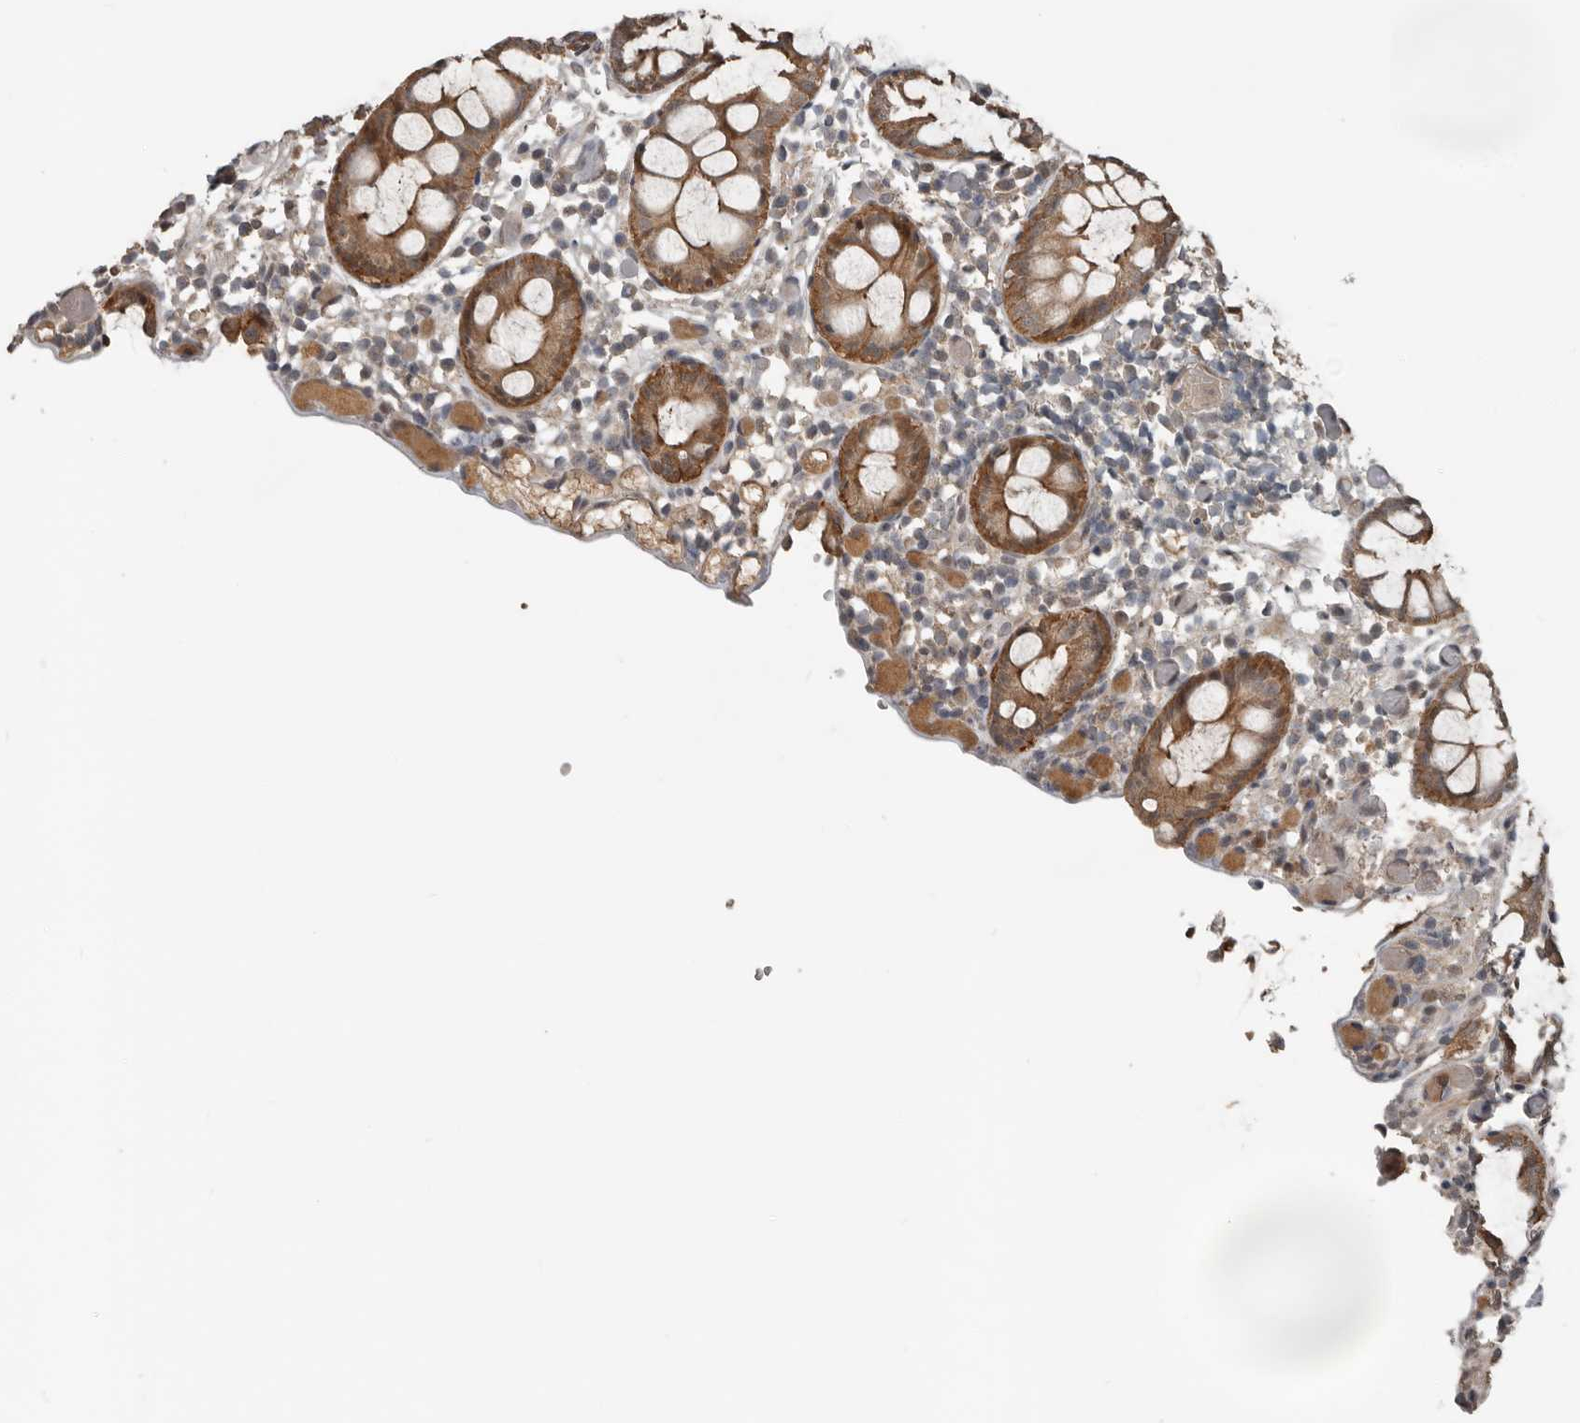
{"staining": {"intensity": "moderate", "quantity": ">75%", "location": "cytoplasmic/membranous"}, "tissue": "colon", "cell_type": "Endothelial cells", "image_type": "normal", "snomed": [{"axis": "morphology", "description": "Normal tissue, NOS"}, {"axis": "topography", "description": "Colon"}], "caption": "Immunohistochemical staining of normal human colon exhibits moderate cytoplasmic/membranous protein expression in approximately >75% of endothelial cells.", "gene": "YOD1", "patient": {"sex": "male", "age": 14}}